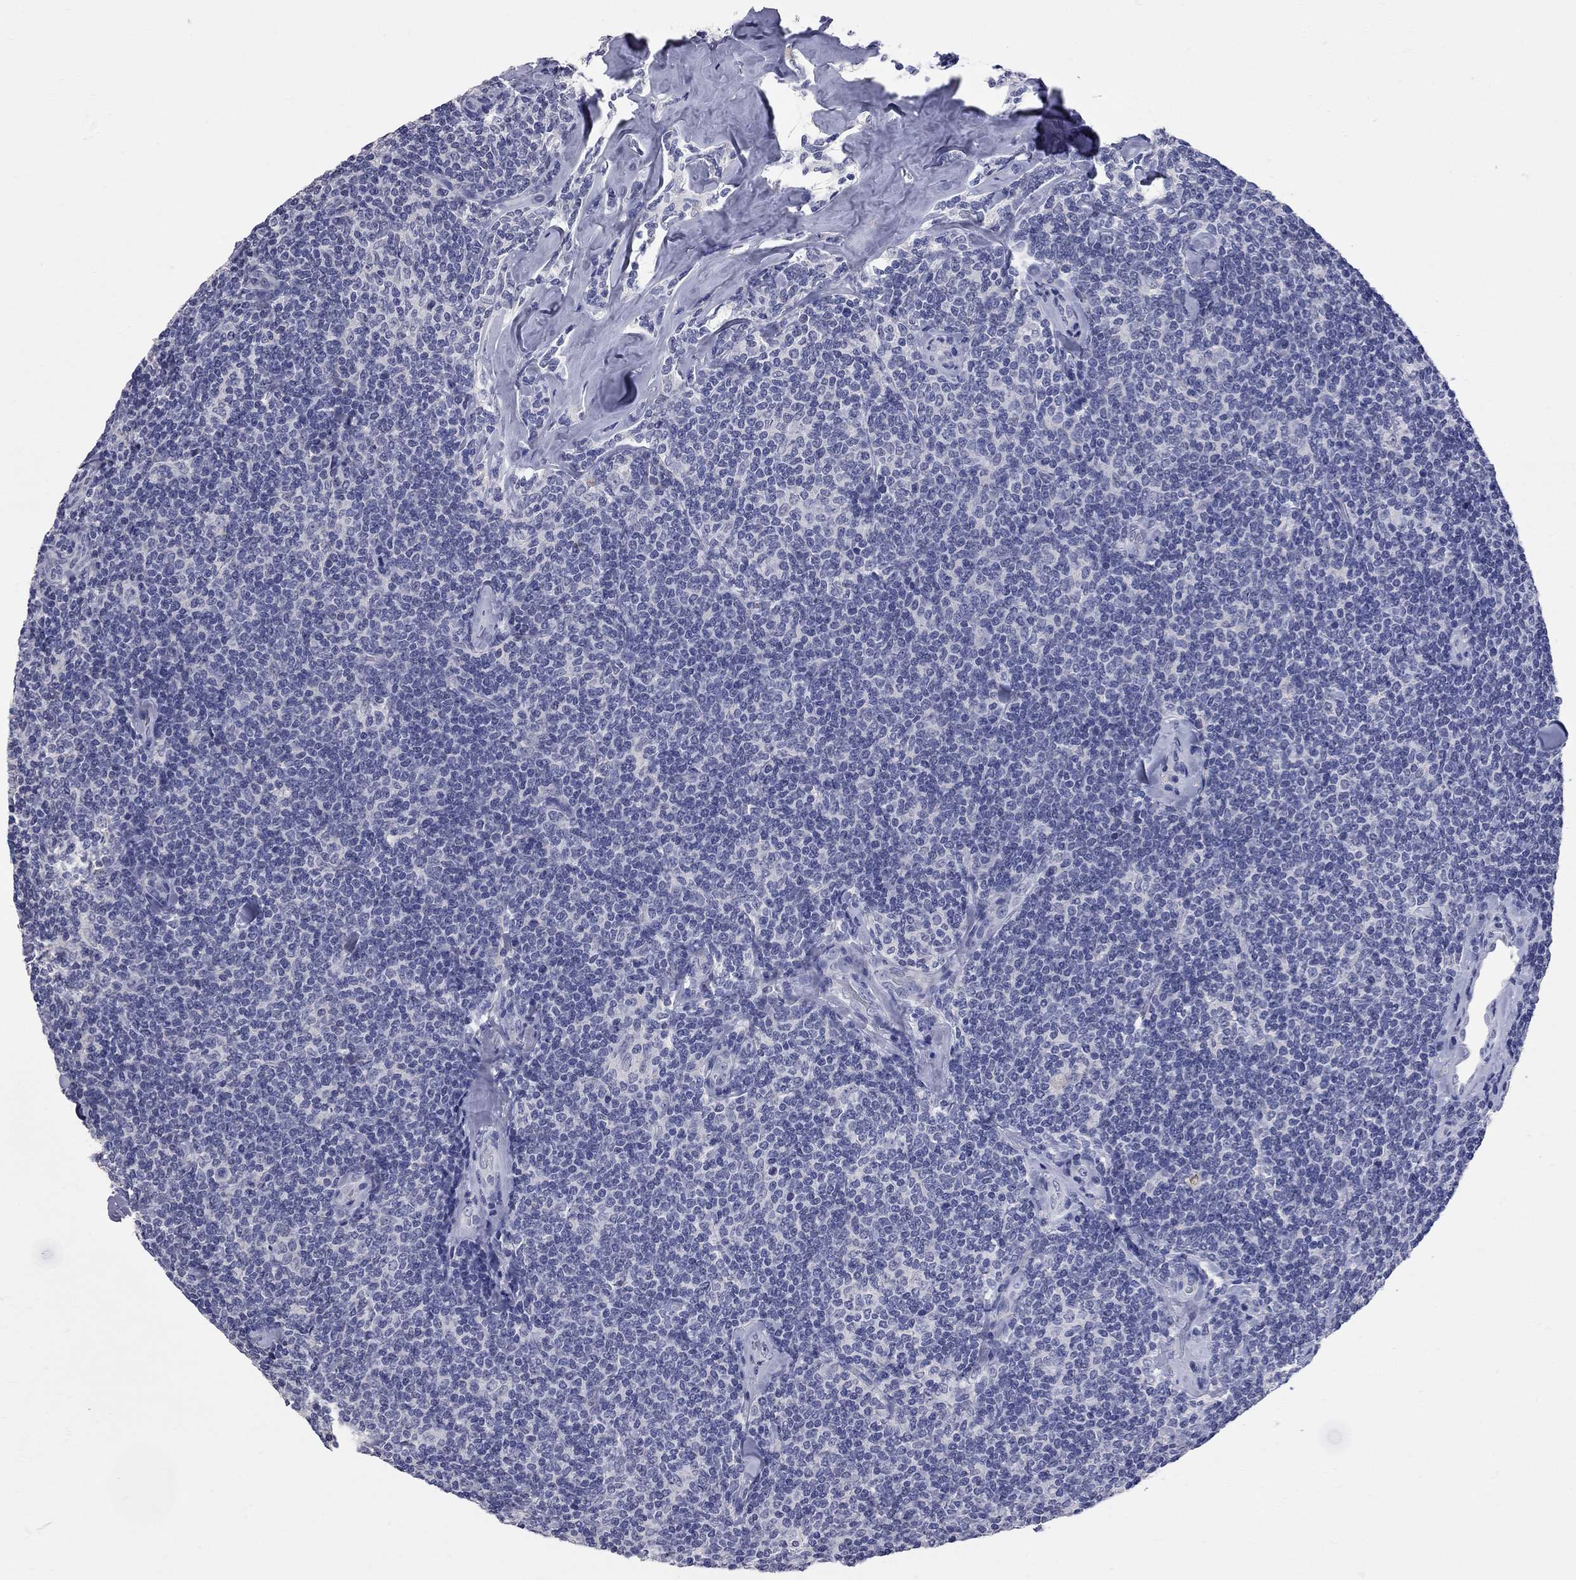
{"staining": {"intensity": "negative", "quantity": "none", "location": "none"}, "tissue": "lymphoma", "cell_type": "Tumor cells", "image_type": "cancer", "snomed": [{"axis": "morphology", "description": "Malignant lymphoma, non-Hodgkin's type, Low grade"}, {"axis": "topography", "description": "Lymph node"}], "caption": "A photomicrograph of human low-grade malignant lymphoma, non-Hodgkin's type is negative for staining in tumor cells.", "gene": "FAM221B", "patient": {"sex": "female", "age": 56}}